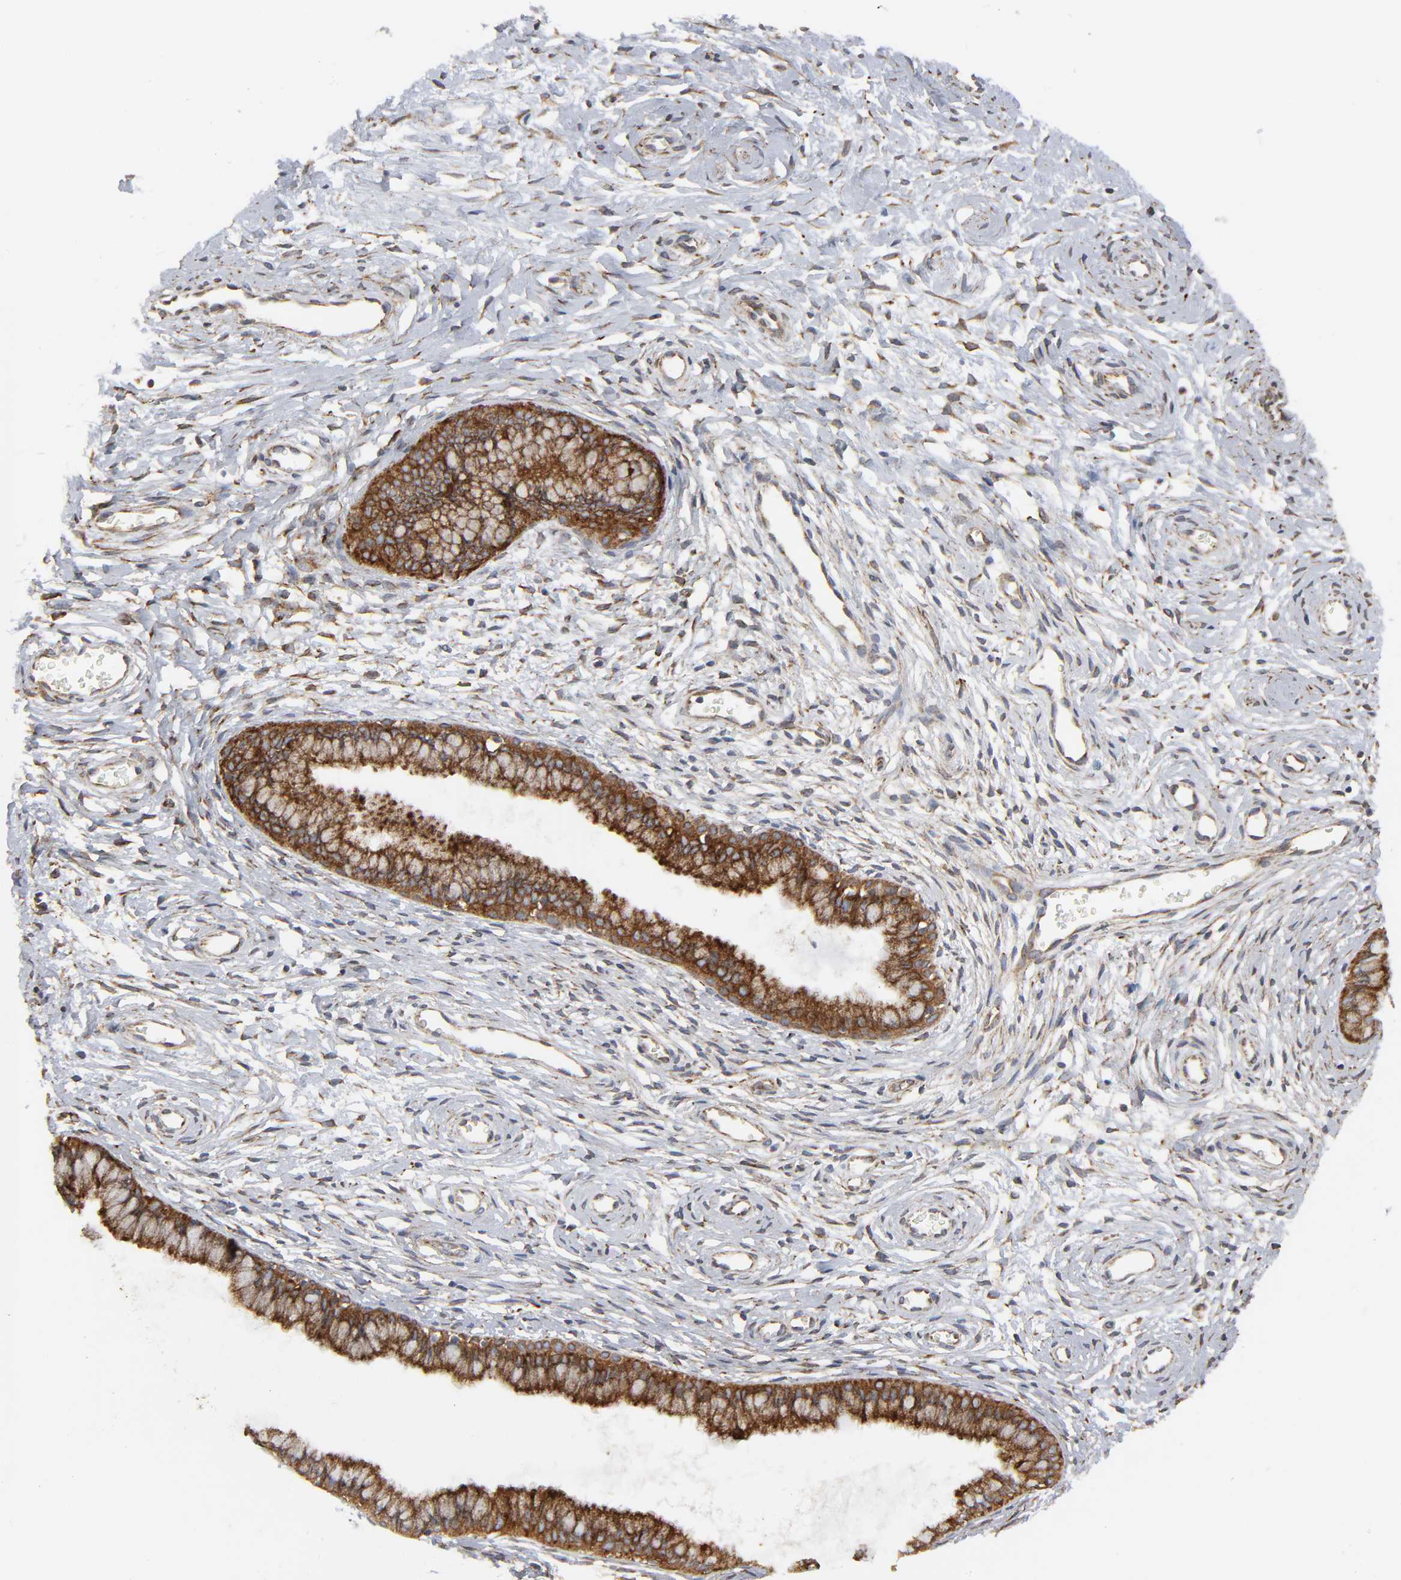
{"staining": {"intensity": "strong", "quantity": ">75%", "location": "cytoplasmic/membranous"}, "tissue": "cervix", "cell_type": "Glandular cells", "image_type": "normal", "snomed": [{"axis": "morphology", "description": "Normal tissue, NOS"}, {"axis": "topography", "description": "Cervix"}], "caption": "The histopathology image exhibits staining of unremarkable cervix, revealing strong cytoplasmic/membranous protein staining (brown color) within glandular cells.", "gene": "POR", "patient": {"sex": "female", "age": 39}}